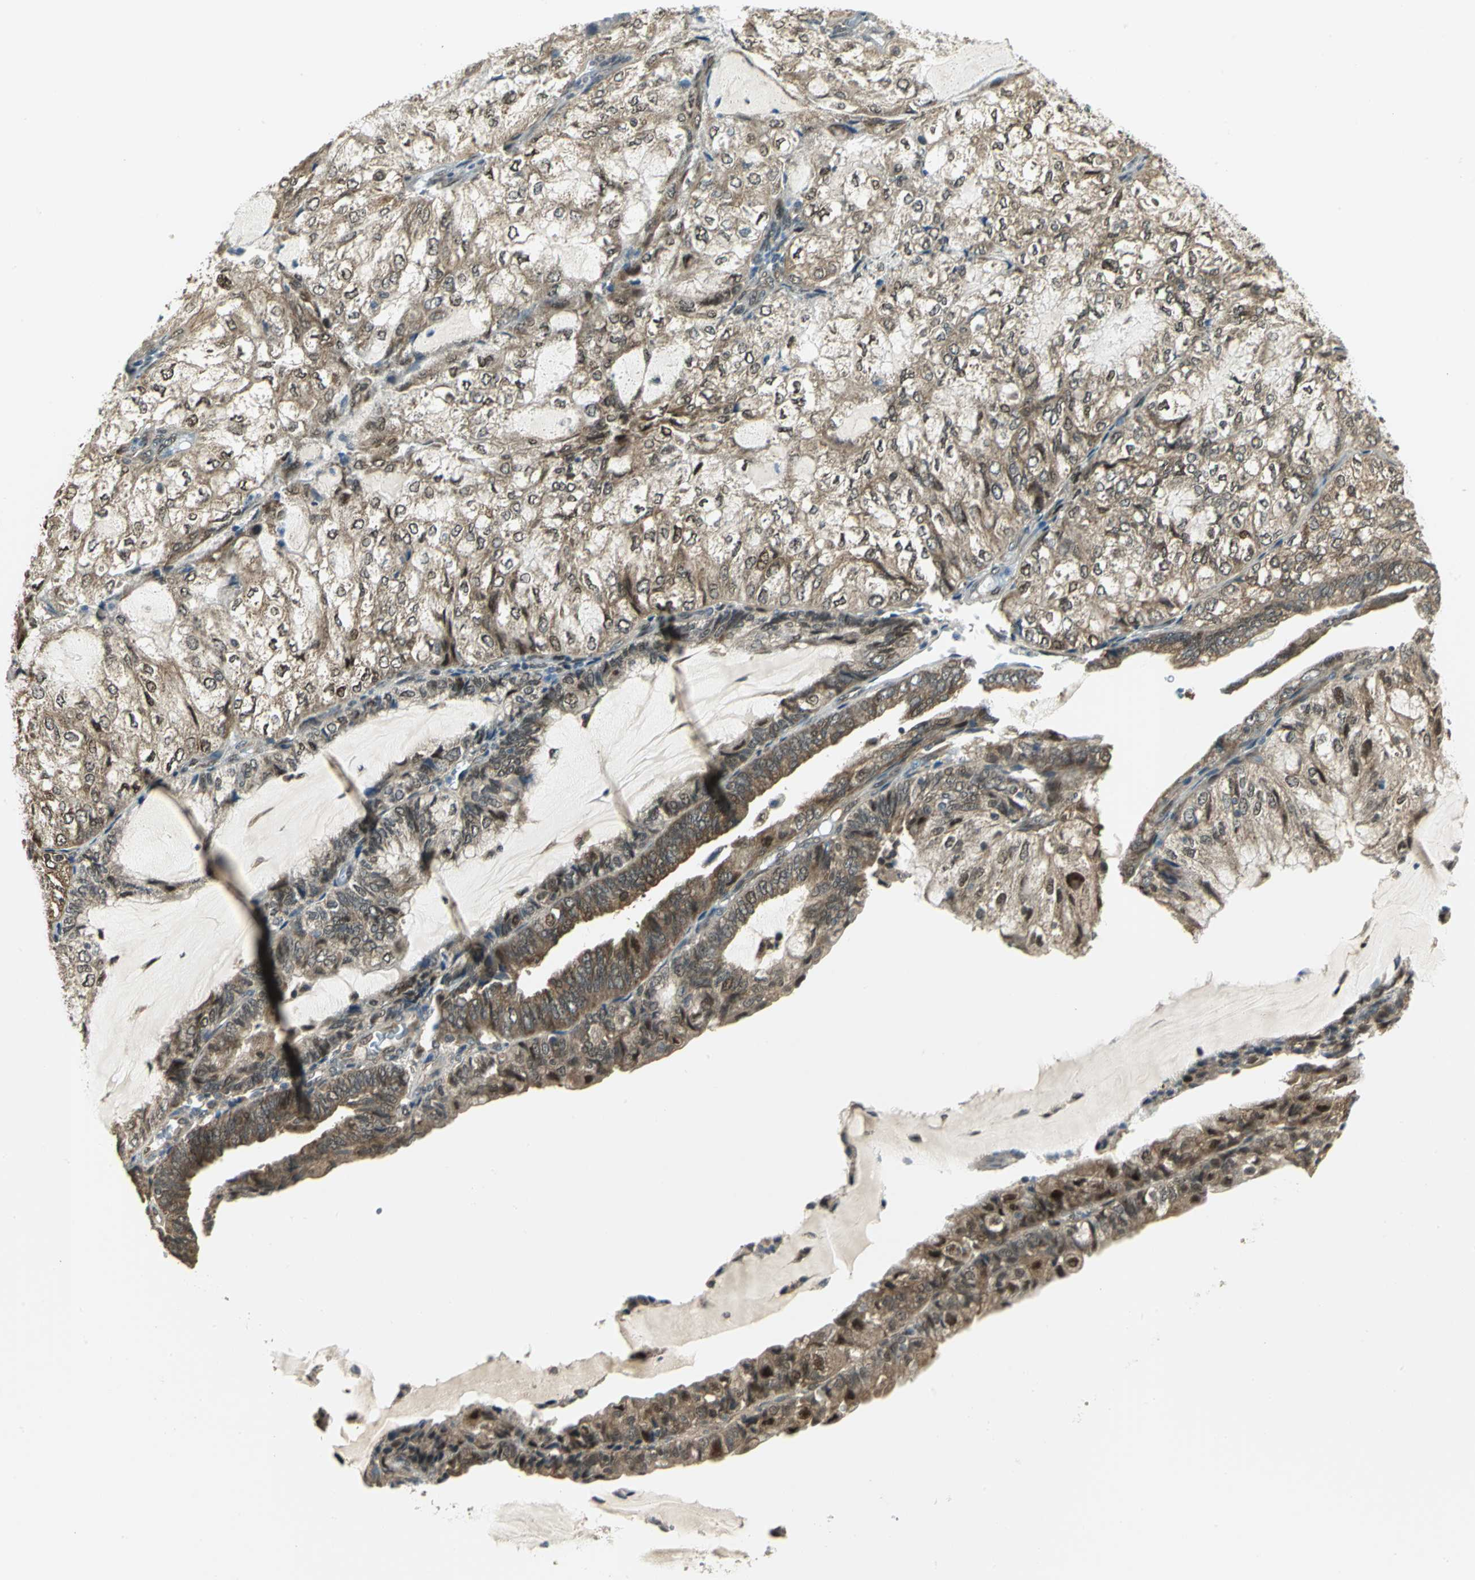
{"staining": {"intensity": "moderate", "quantity": ">75%", "location": "cytoplasmic/membranous"}, "tissue": "endometrial cancer", "cell_type": "Tumor cells", "image_type": "cancer", "snomed": [{"axis": "morphology", "description": "Adenocarcinoma, NOS"}, {"axis": "topography", "description": "Endometrium"}], "caption": "Endometrial adenocarcinoma stained with DAB immunohistochemistry (IHC) demonstrates medium levels of moderate cytoplasmic/membranous positivity in about >75% of tumor cells.", "gene": "PSMC4", "patient": {"sex": "female", "age": 81}}